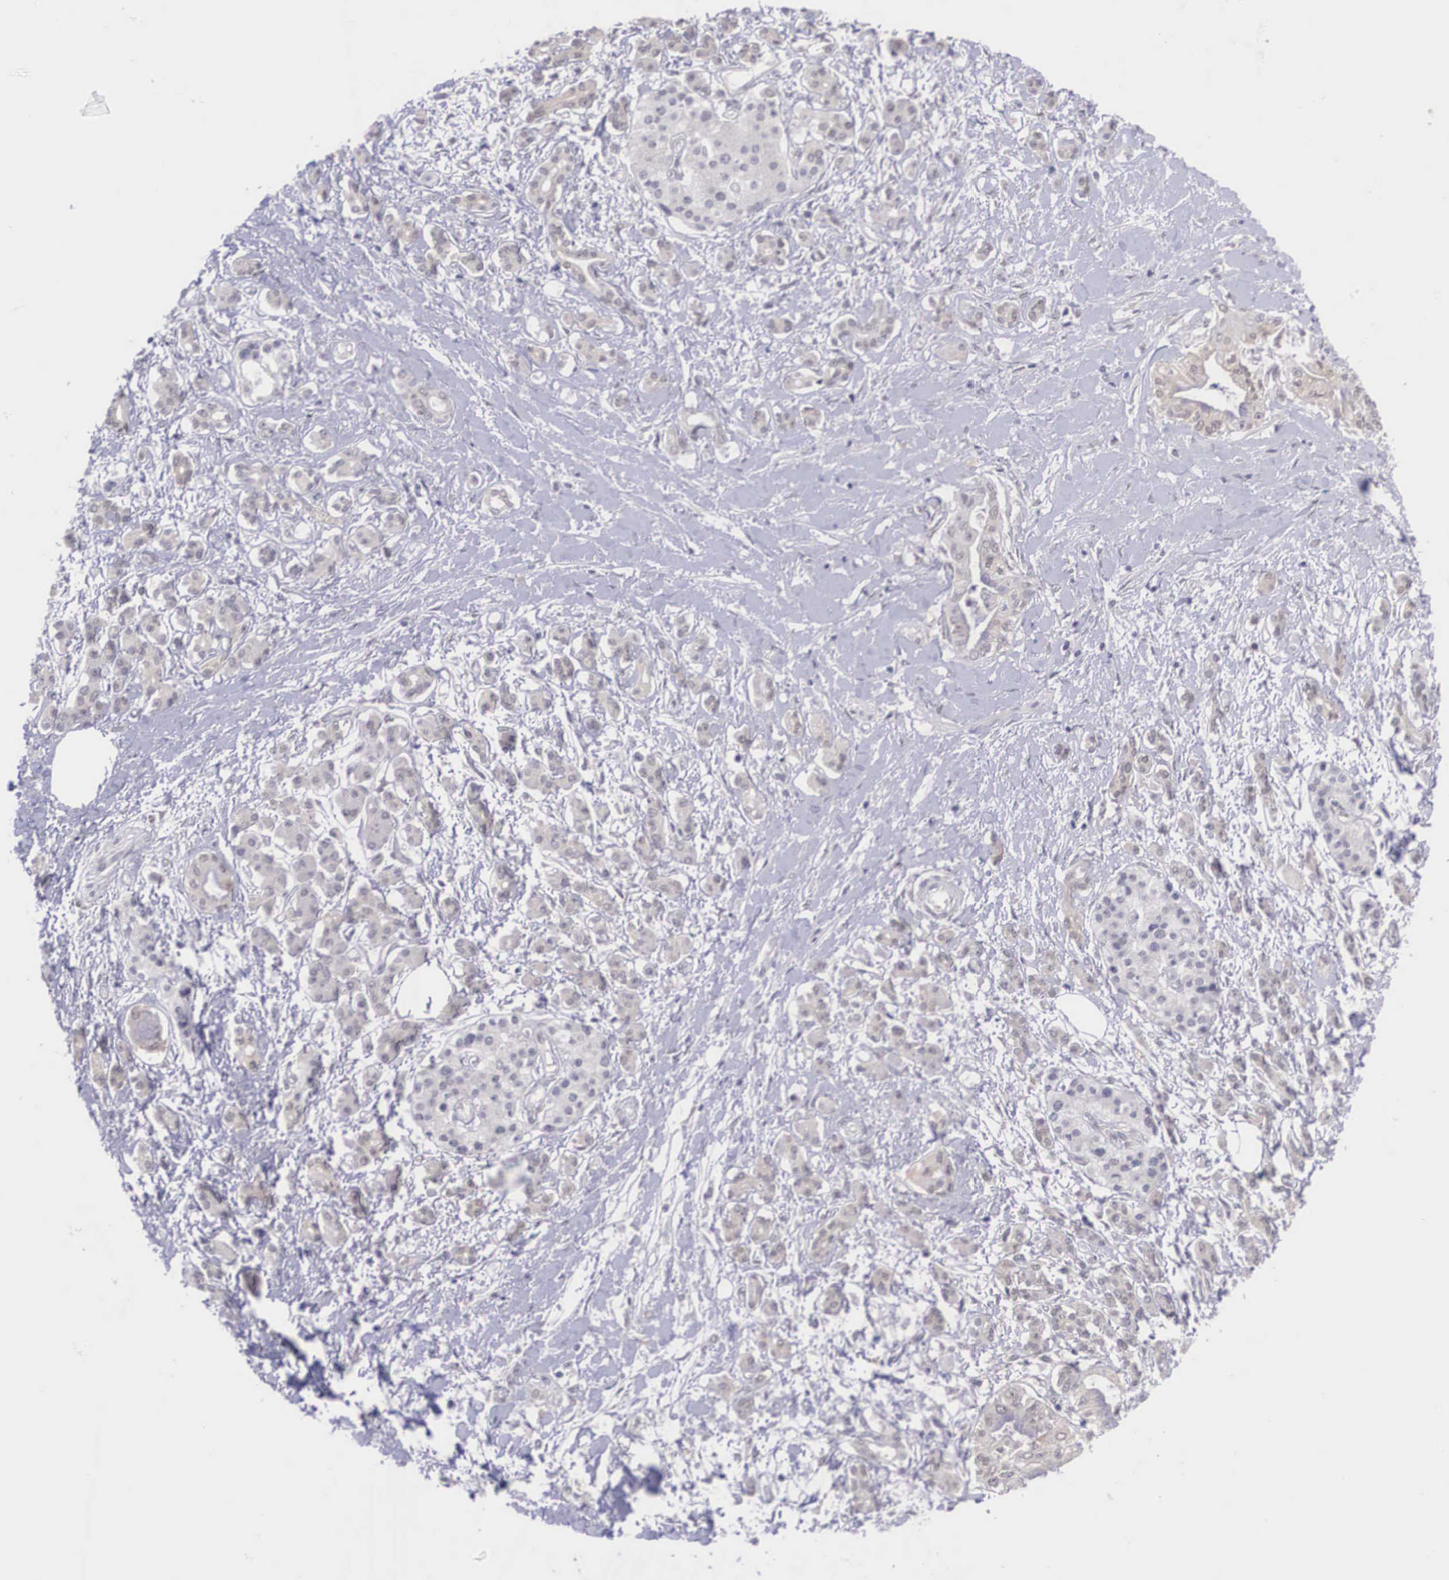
{"staining": {"intensity": "weak", "quantity": "25%-75%", "location": "cytoplasmic/membranous"}, "tissue": "pancreatic cancer", "cell_type": "Tumor cells", "image_type": "cancer", "snomed": [{"axis": "morphology", "description": "Adenocarcinoma, NOS"}, {"axis": "topography", "description": "Pancreas"}], "caption": "Immunohistochemical staining of human pancreatic adenocarcinoma displays low levels of weak cytoplasmic/membranous protein staining in approximately 25%-75% of tumor cells. The protein of interest is stained brown, and the nuclei are stained in blue (DAB IHC with brightfield microscopy, high magnification).", "gene": "NINL", "patient": {"sex": "female", "age": 64}}